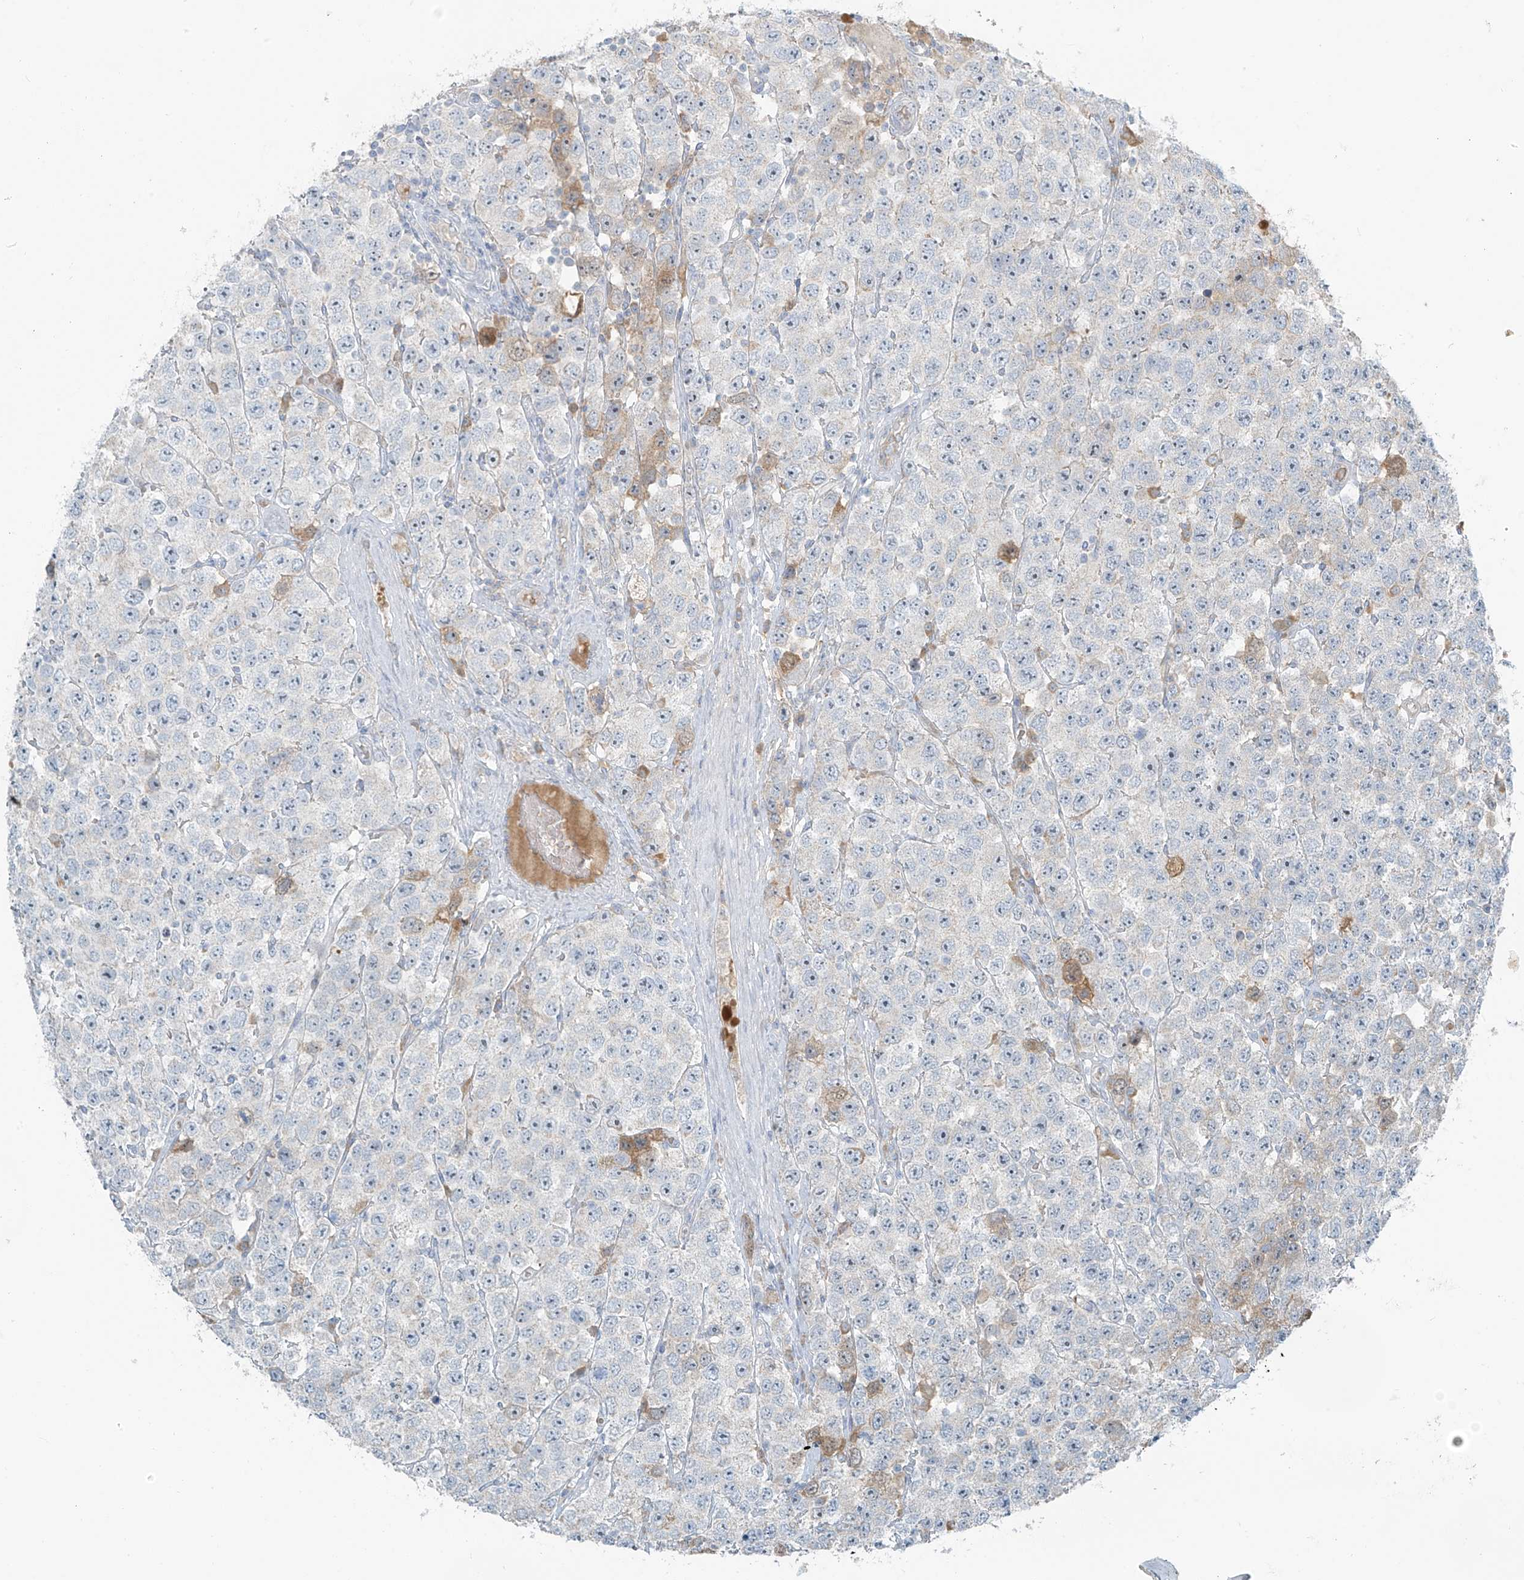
{"staining": {"intensity": "negative", "quantity": "none", "location": "none"}, "tissue": "testis cancer", "cell_type": "Tumor cells", "image_type": "cancer", "snomed": [{"axis": "morphology", "description": "Seminoma, NOS"}, {"axis": "topography", "description": "Testis"}], "caption": "The histopathology image shows no staining of tumor cells in testis seminoma.", "gene": "FAM131C", "patient": {"sex": "male", "age": 28}}